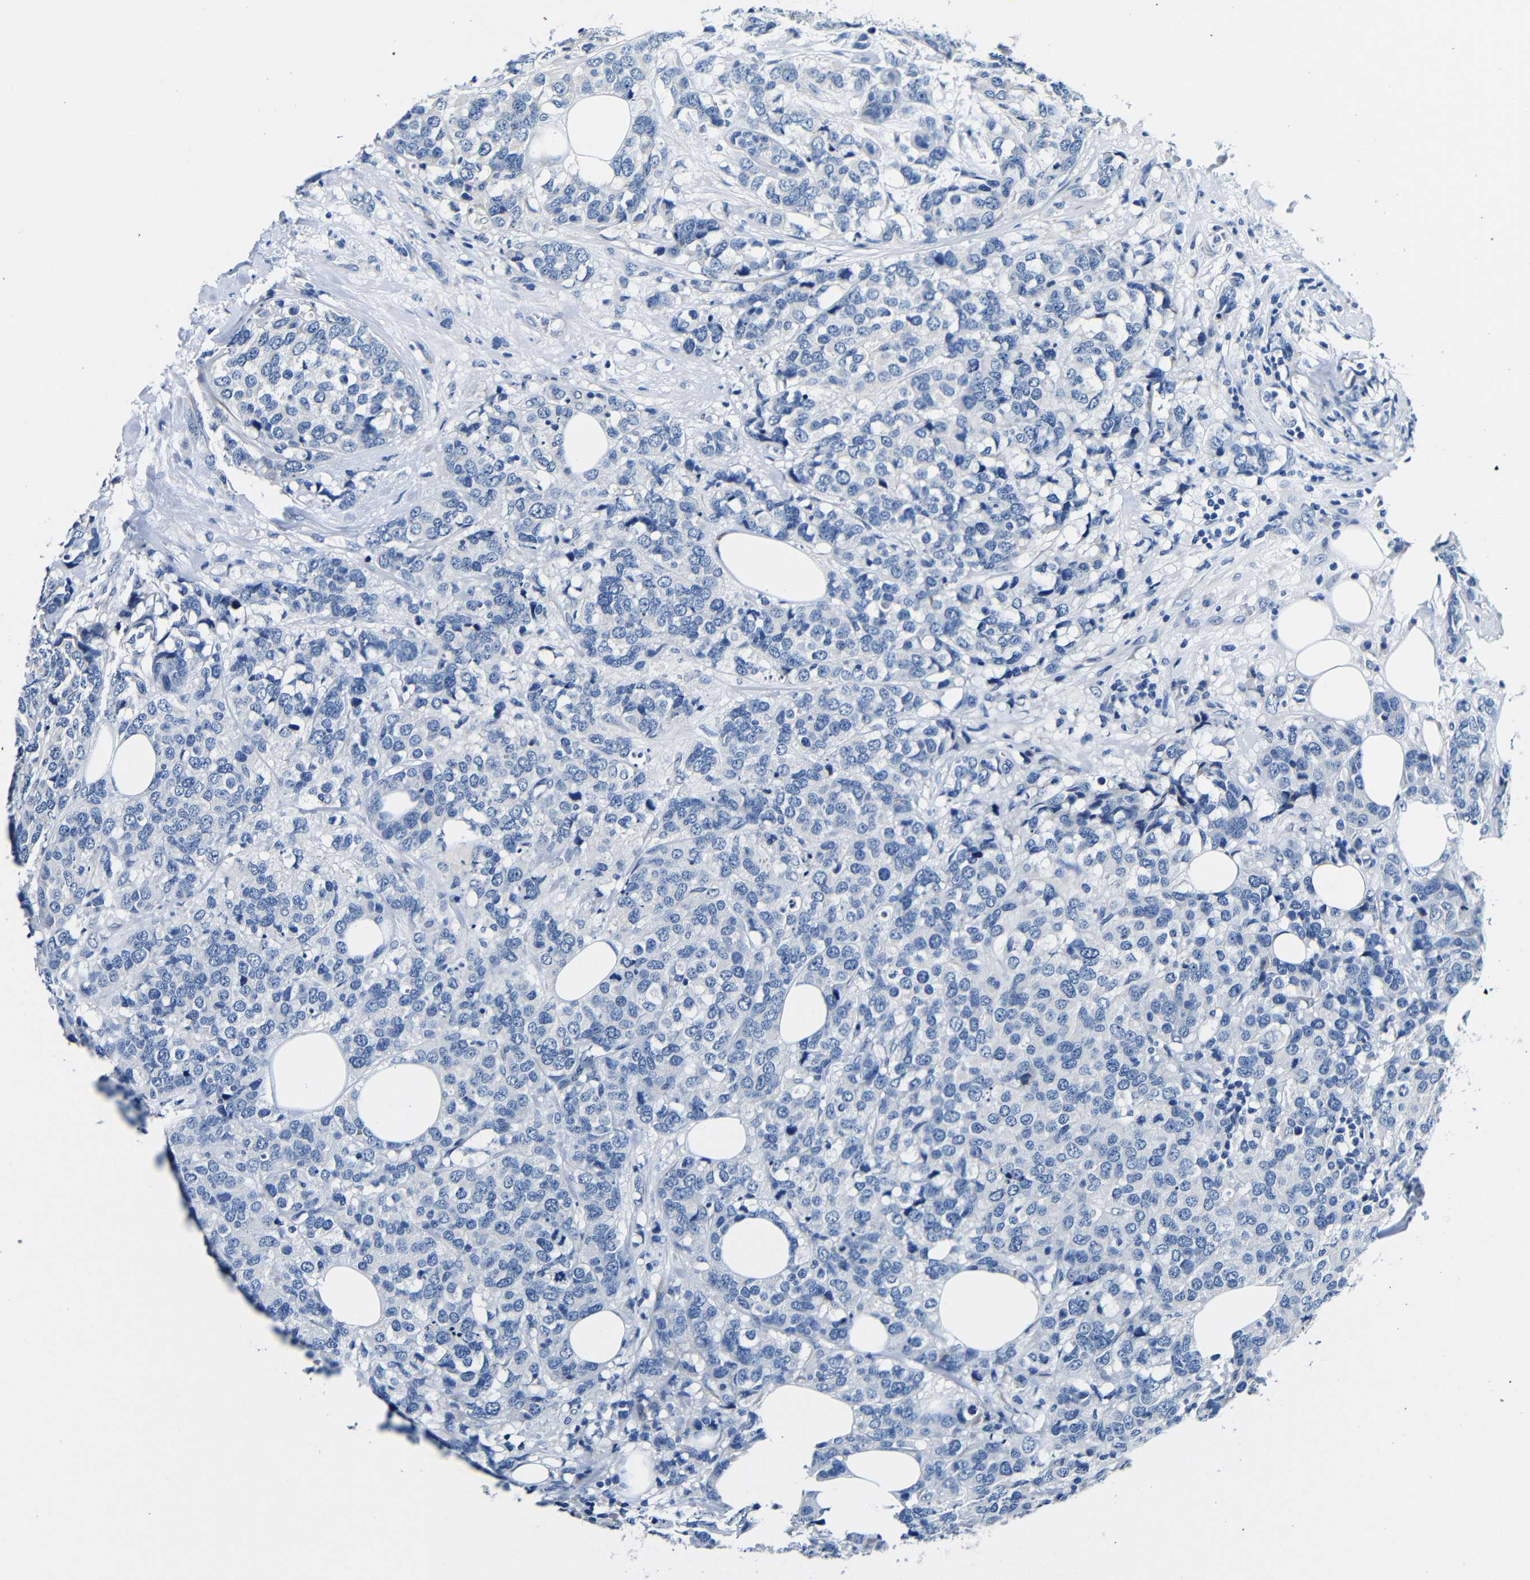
{"staining": {"intensity": "negative", "quantity": "none", "location": "none"}, "tissue": "breast cancer", "cell_type": "Tumor cells", "image_type": "cancer", "snomed": [{"axis": "morphology", "description": "Lobular carcinoma"}, {"axis": "topography", "description": "Breast"}], "caption": "Breast lobular carcinoma stained for a protein using immunohistochemistry demonstrates no positivity tumor cells.", "gene": "TNFAIP1", "patient": {"sex": "female", "age": 59}}